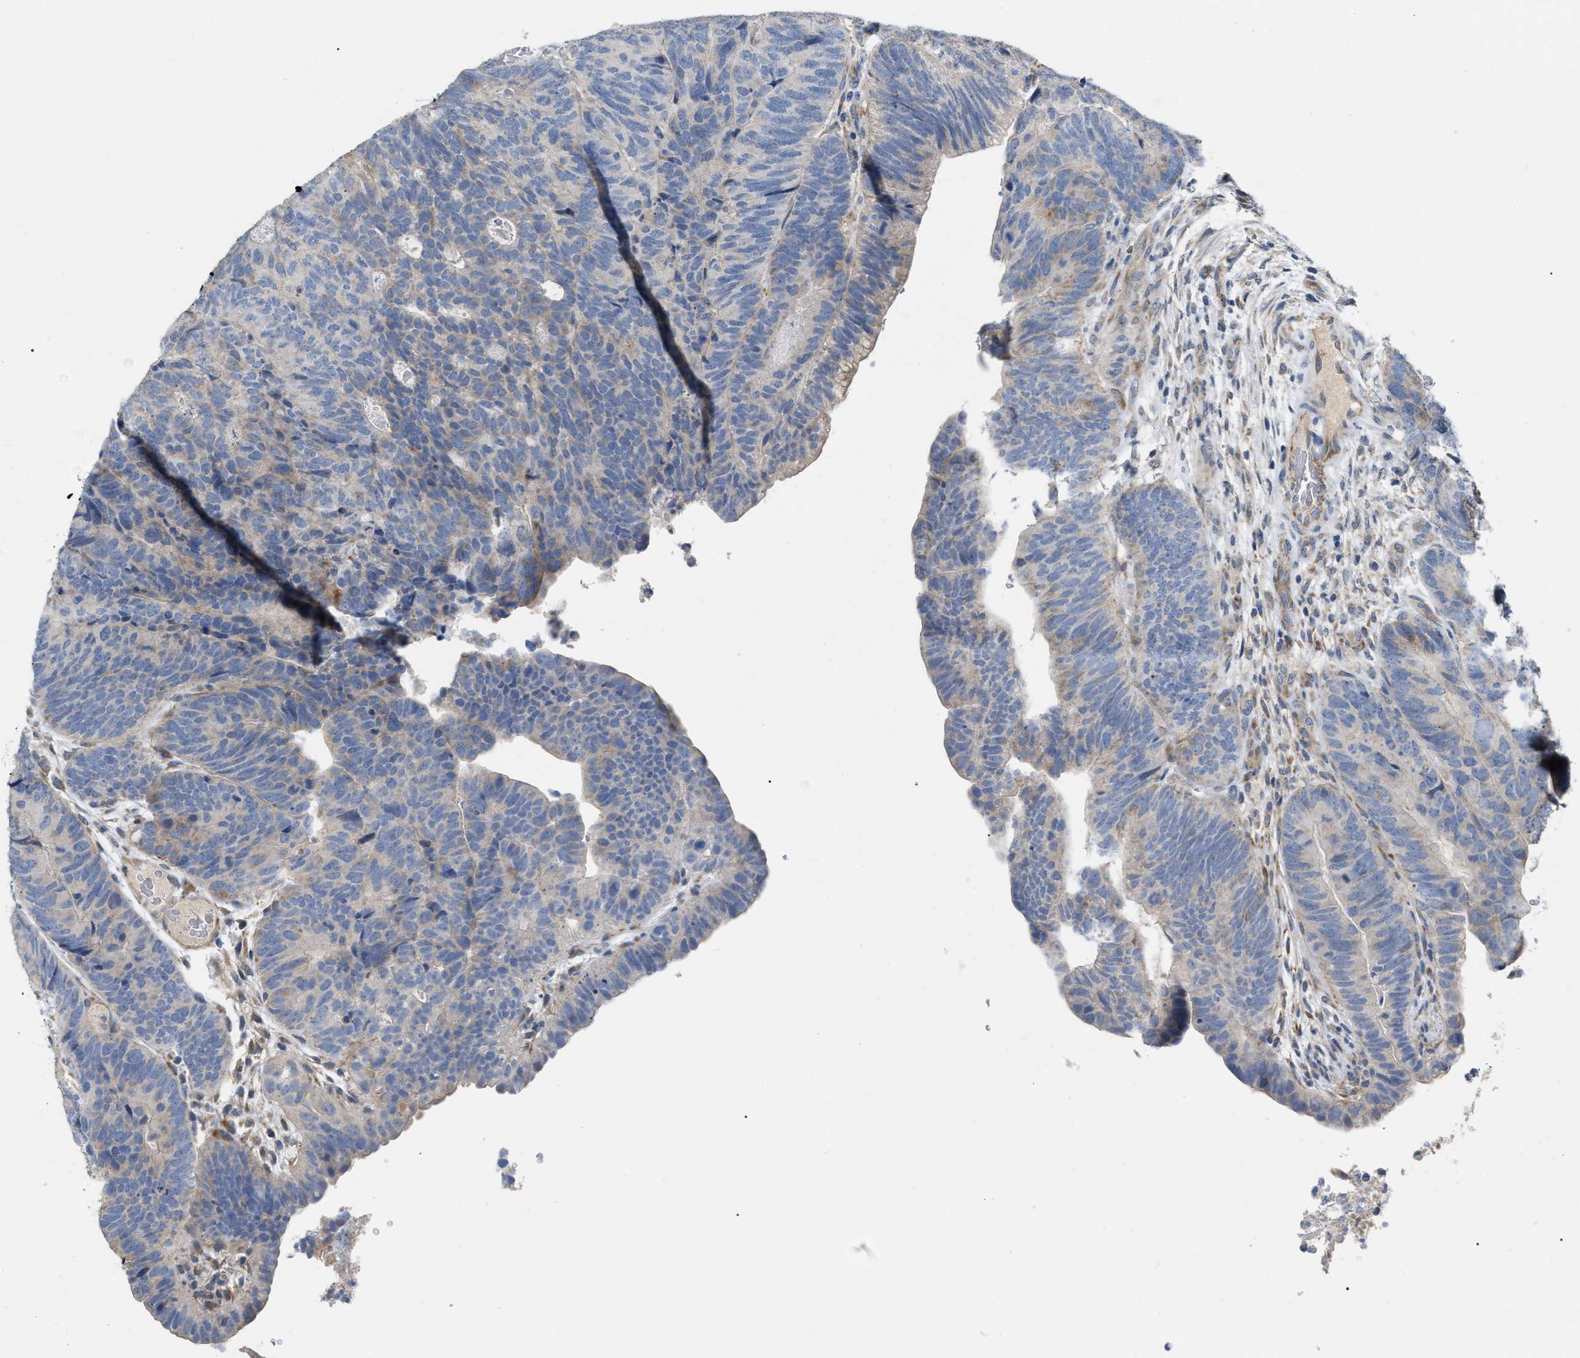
{"staining": {"intensity": "weak", "quantity": "<25%", "location": "cytoplasmic/membranous"}, "tissue": "colorectal cancer", "cell_type": "Tumor cells", "image_type": "cancer", "snomed": [{"axis": "morphology", "description": "Adenocarcinoma, NOS"}, {"axis": "topography", "description": "Colon"}], "caption": "DAB immunohistochemical staining of colorectal cancer demonstrates no significant expression in tumor cells.", "gene": "DHX58", "patient": {"sex": "female", "age": 67}}